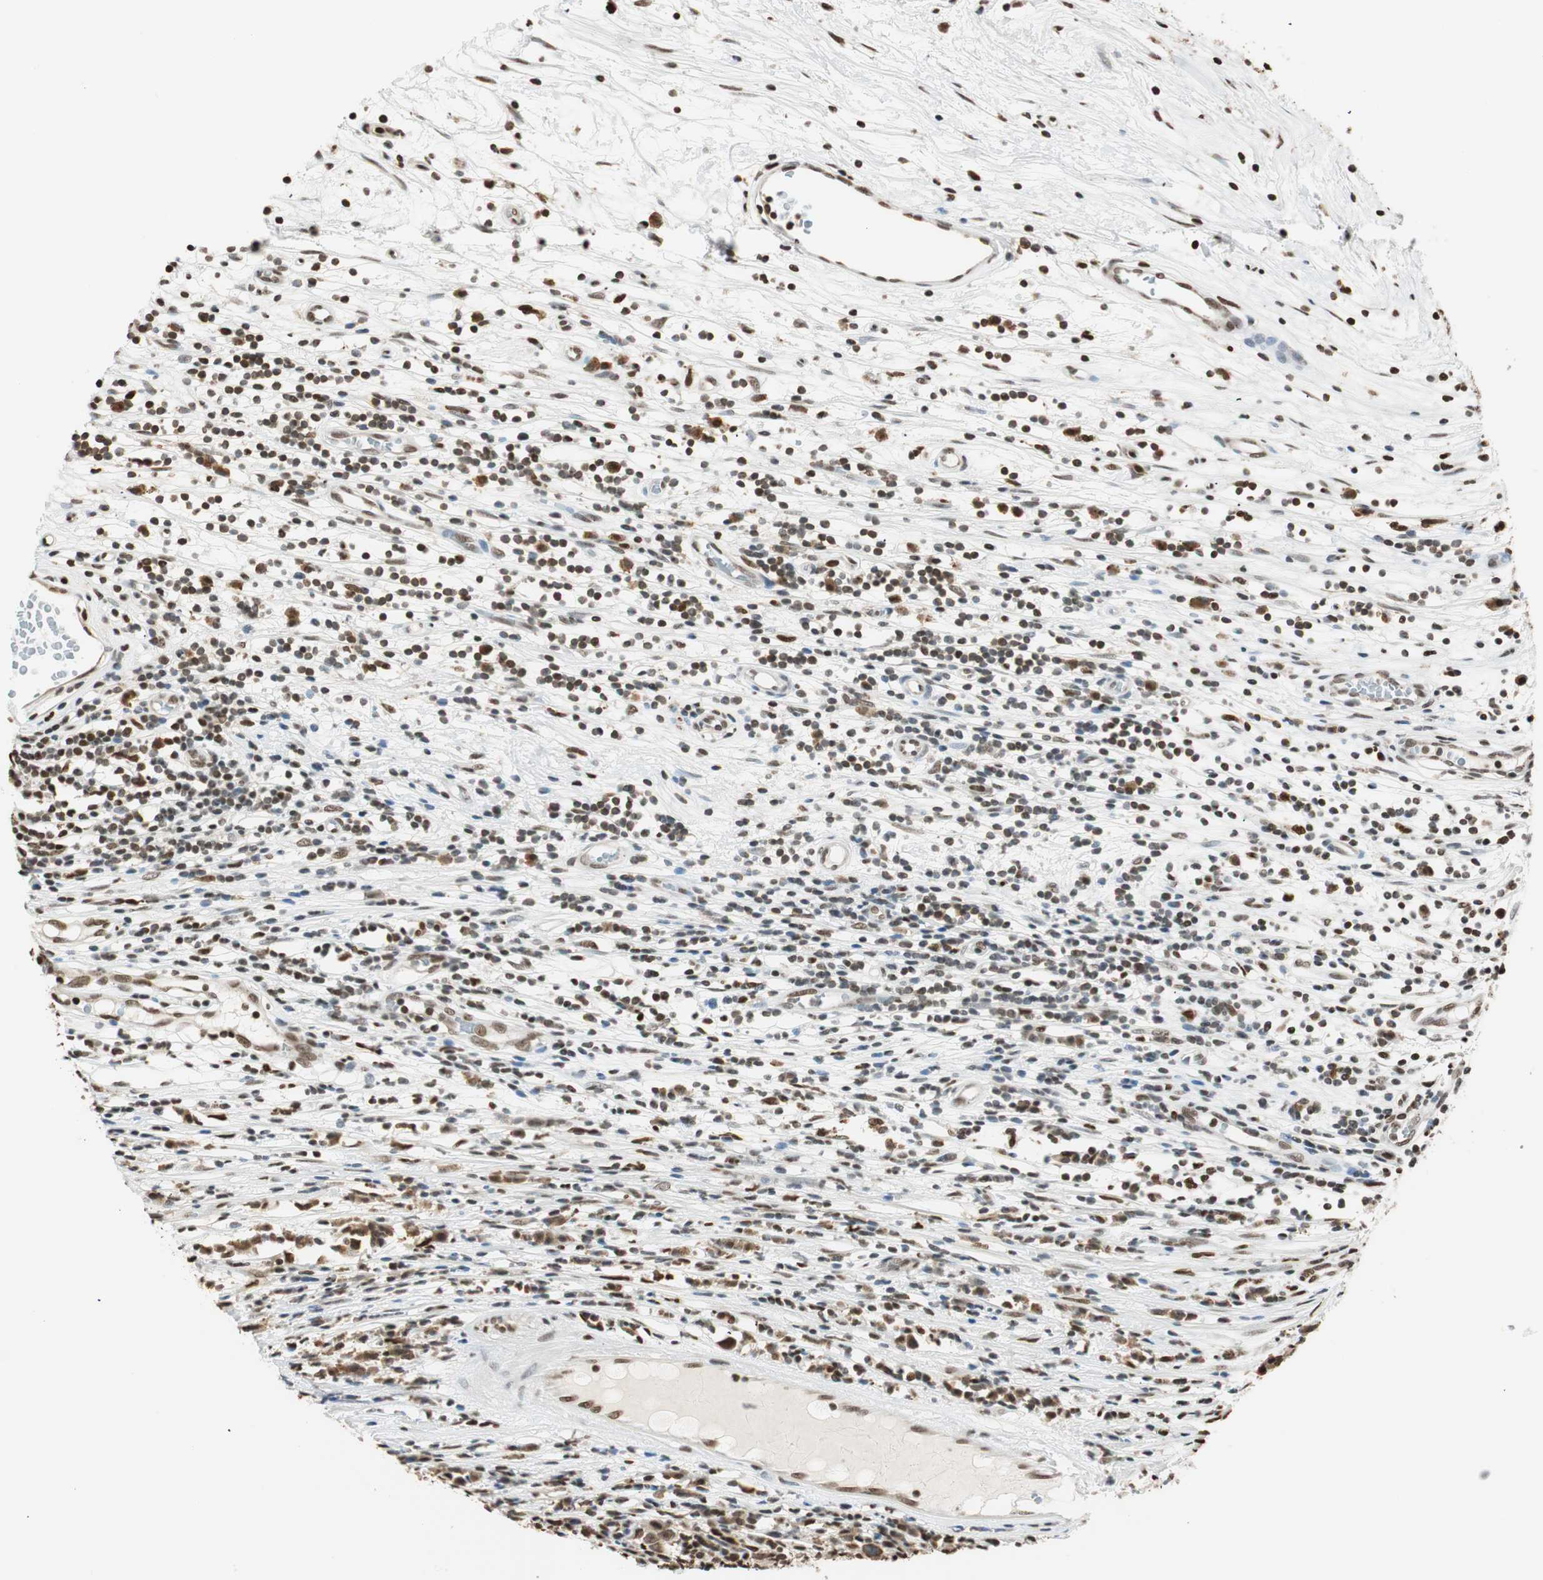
{"staining": {"intensity": "strong", "quantity": "25%-75%", "location": "nuclear"}, "tissue": "testis cancer", "cell_type": "Tumor cells", "image_type": "cancer", "snomed": [{"axis": "morphology", "description": "Seminoma, NOS"}, {"axis": "topography", "description": "Testis"}], "caption": "DAB immunohistochemical staining of human testis seminoma demonstrates strong nuclear protein positivity in about 25%-75% of tumor cells. (Stains: DAB in brown, nuclei in blue, Microscopy: brightfield microscopy at high magnification).", "gene": "FANCG", "patient": {"sex": "male", "age": 65}}